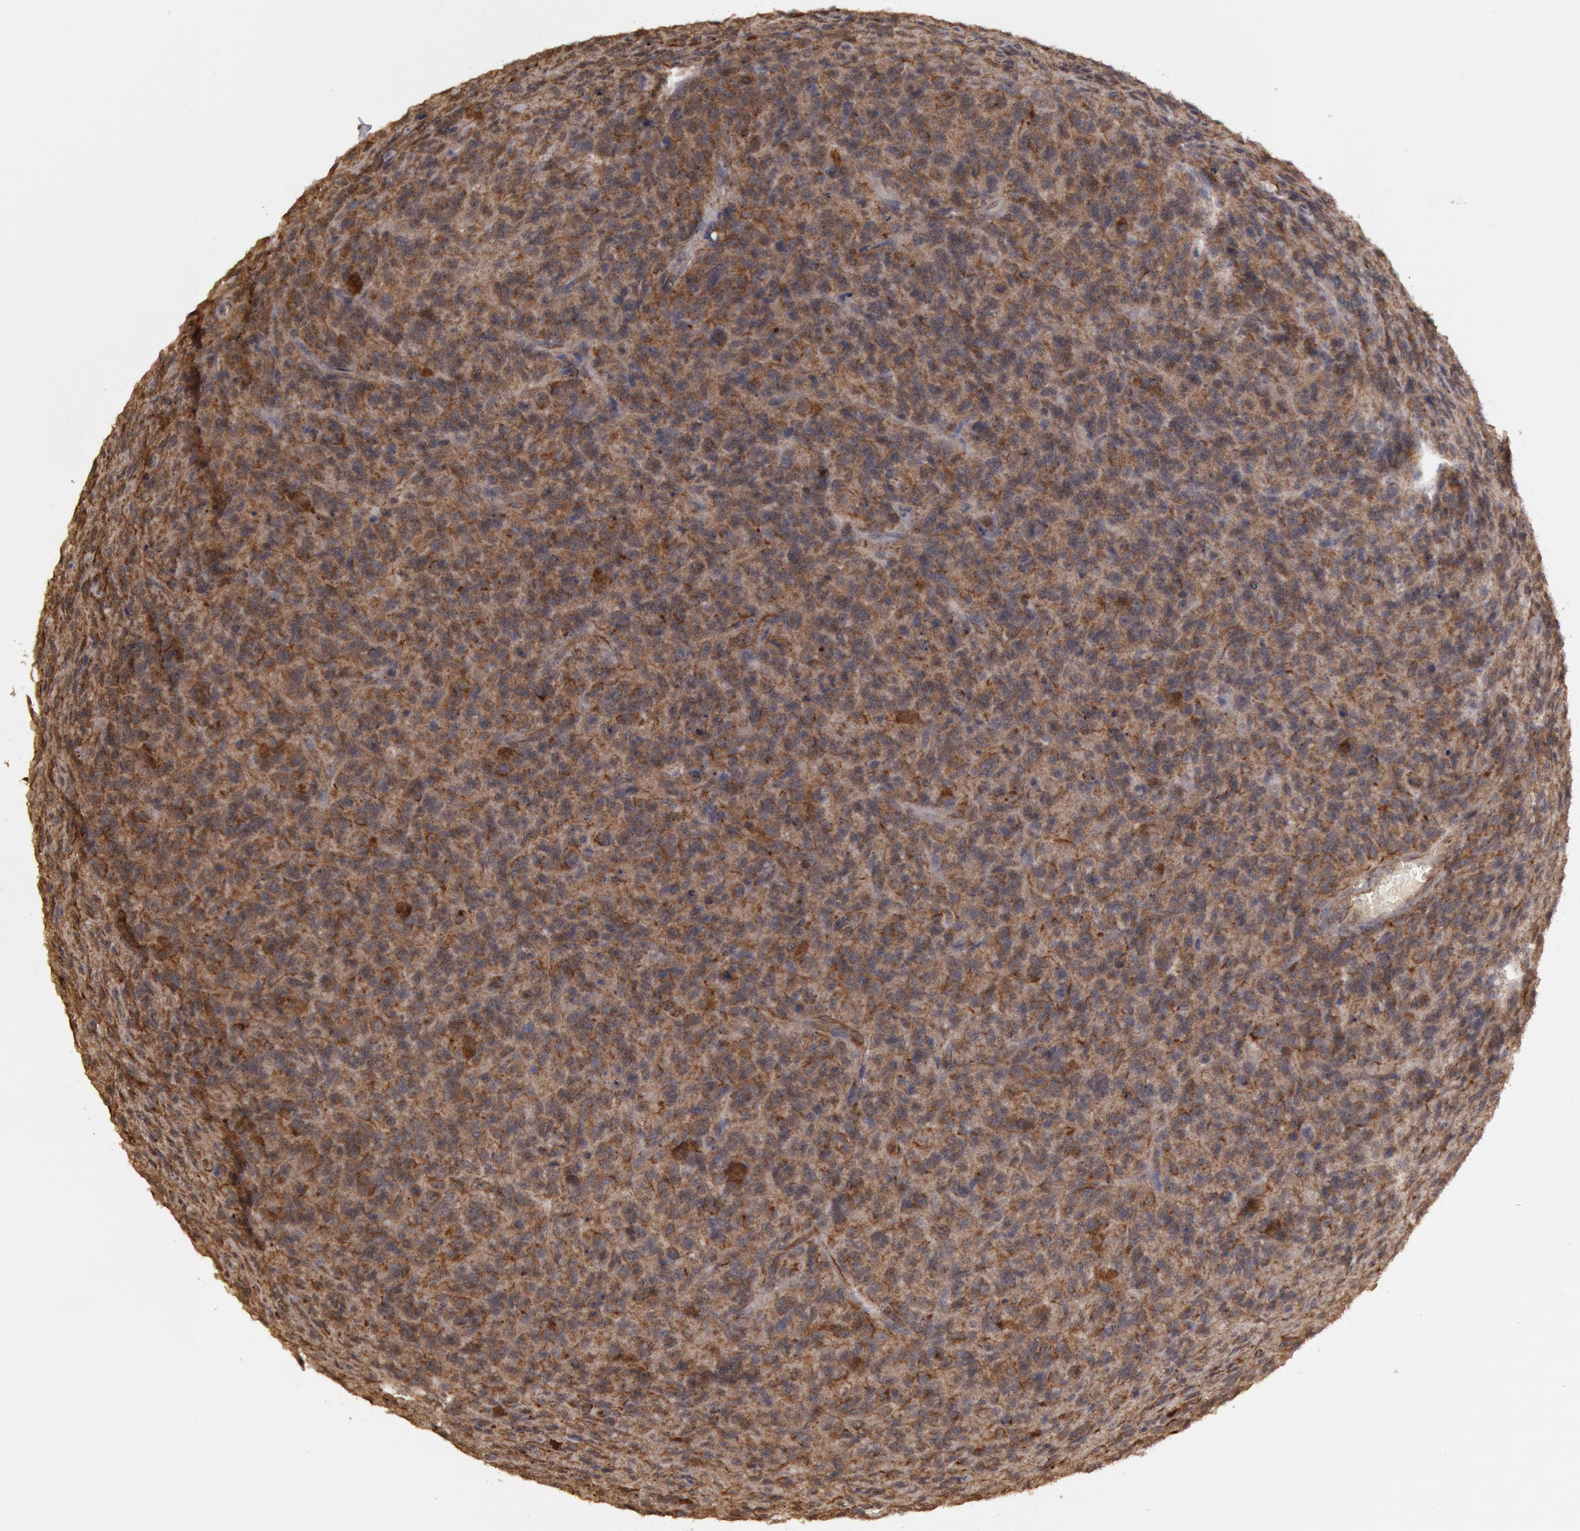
{"staining": {"intensity": "strong", "quantity": ">75%", "location": "cytoplasmic/membranous"}, "tissue": "glioma", "cell_type": "Tumor cells", "image_type": "cancer", "snomed": [{"axis": "morphology", "description": "Glioma, malignant, High grade"}, {"axis": "topography", "description": "Brain"}], "caption": "Strong cytoplasmic/membranous expression for a protein is identified in about >75% of tumor cells of malignant high-grade glioma using immunohistochemistry.", "gene": "USP14", "patient": {"sex": "male", "age": 36}}